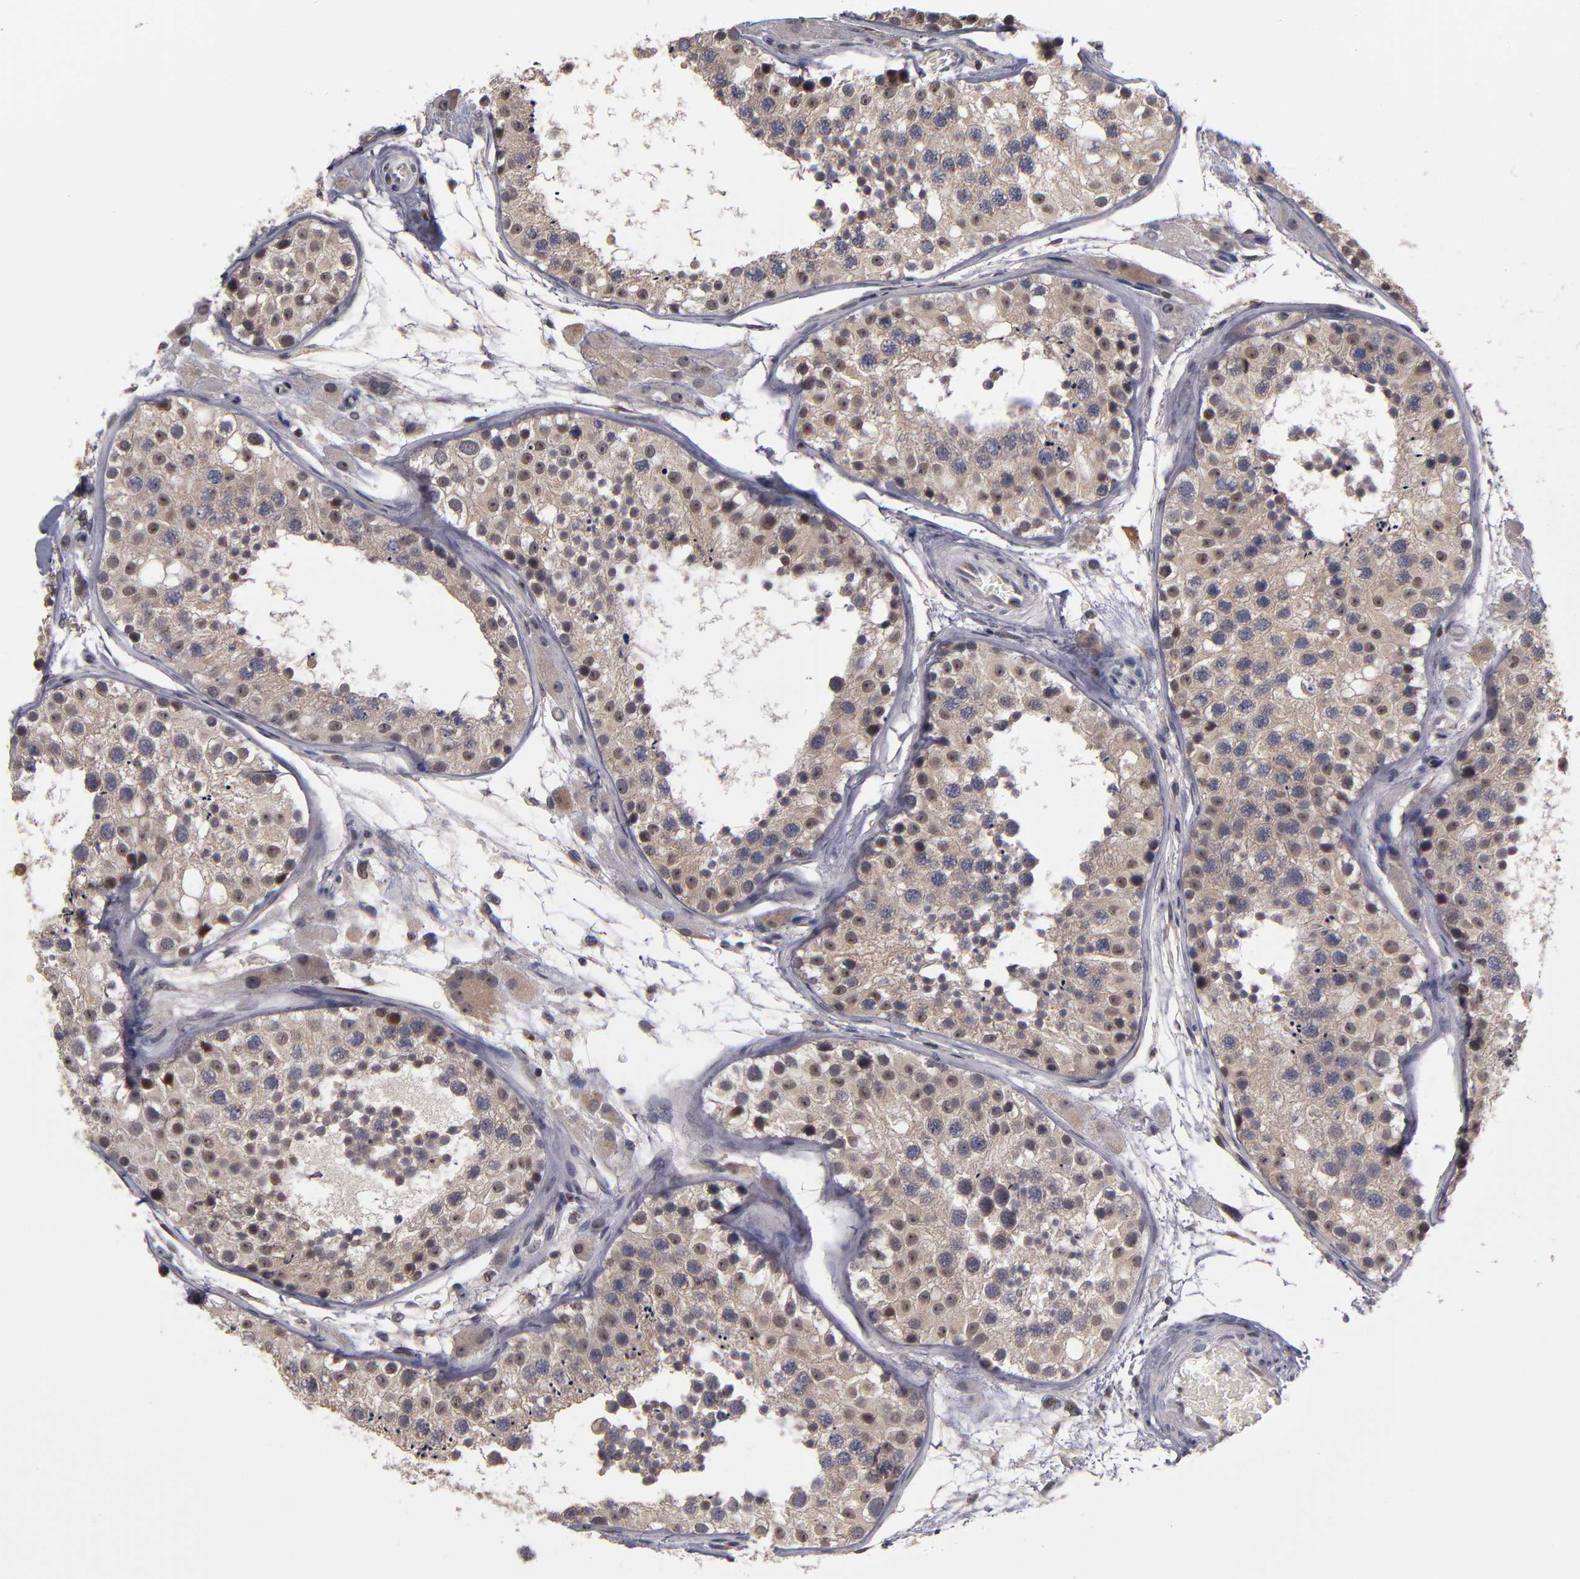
{"staining": {"intensity": "weak", "quantity": "<25%", "location": "nuclear"}, "tissue": "testis", "cell_type": "Cells in seminiferous ducts", "image_type": "normal", "snomed": [{"axis": "morphology", "description": "Normal tissue, NOS"}, {"axis": "topography", "description": "Testis"}], "caption": "Immunohistochemistry (IHC) histopathology image of unremarkable human testis stained for a protein (brown), which reveals no positivity in cells in seminiferous ducts. The staining is performed using DAB (3,3'-diaminobenzidine) brown chromogen with nuclei counter-stained in using hematoxylin.", "gene": "KDM6A", "patient": {"sex": "male", "age": 26}}